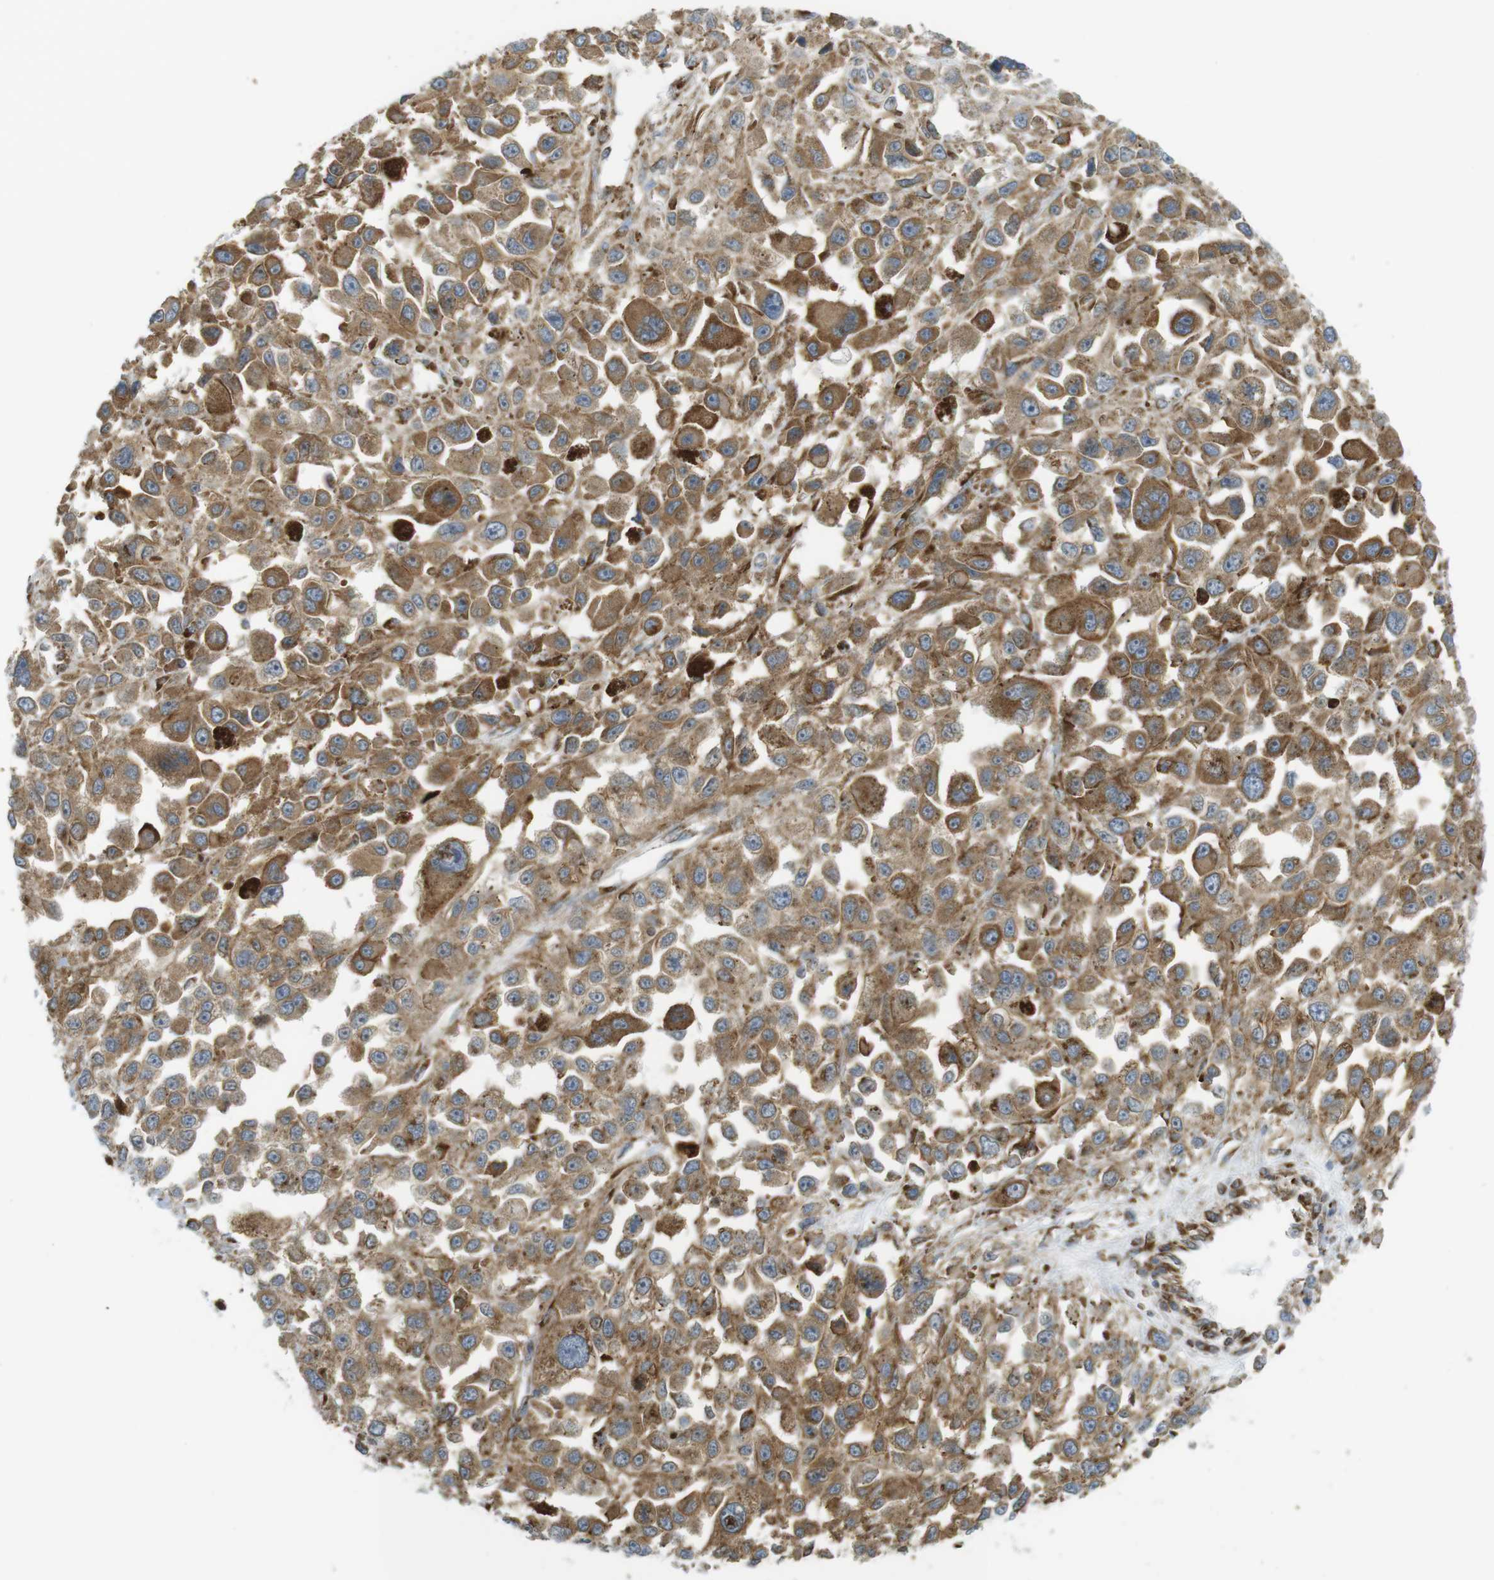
{"staining": {"intensity": "moderate", "quantity": ">75%", "location": "cytoplasmic/membranous"}, "tissue": "melanoma", "cell_type": "Tumor cells", "image_type": "cancer", "snomed": [{"axis": "morphology", "description": "Malignant melanoma, Metastatic site"}, {"axis": "topography", "description": "Lymph node"}], "caption": "Protein analysis of melanoma tissue exhibits moderate cytoplasmic/membranous staining in about >75% of tumor cells.", "gene": "MBOAT2", "patient": {"sex": "male", "age": 59}}